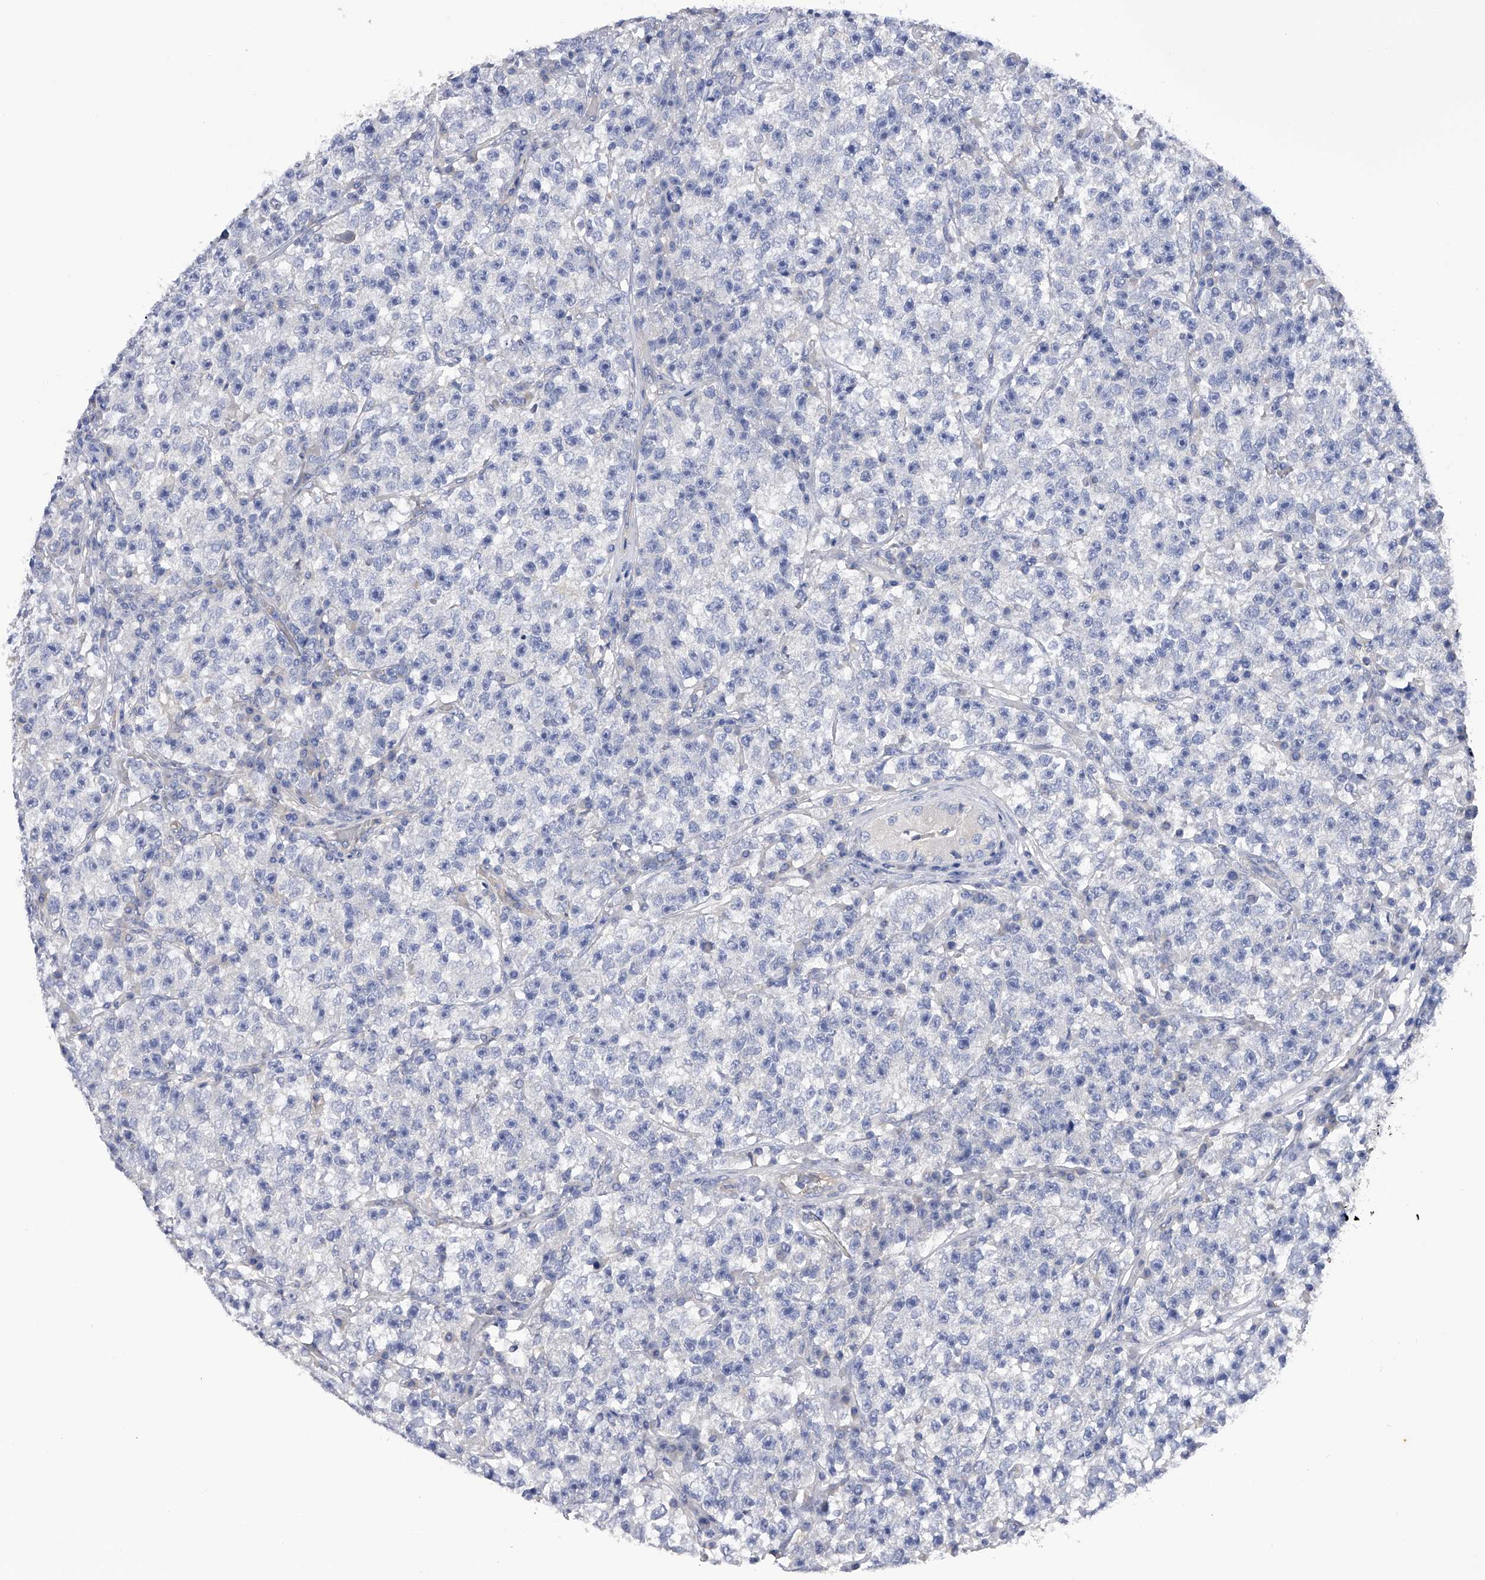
{"staining": {"intensity": "negative", "quantity": "none", "location": "none"}, "tissue": "testis cancer", "cell_type": "Tumor cells", "image_type": "cancer", "snomed": [{"axis": "morphology", "description": "Seminoma, NOS"}, {"axis": "topography", "description": "Testis"}], "caption": "The immunohistochemistry (IHC) micrograph has no significant expression in tumor cells of seminoma (testis) tissue.", "gene": "RWDD2A", "patient": {"sex": "male", "age": 22}}